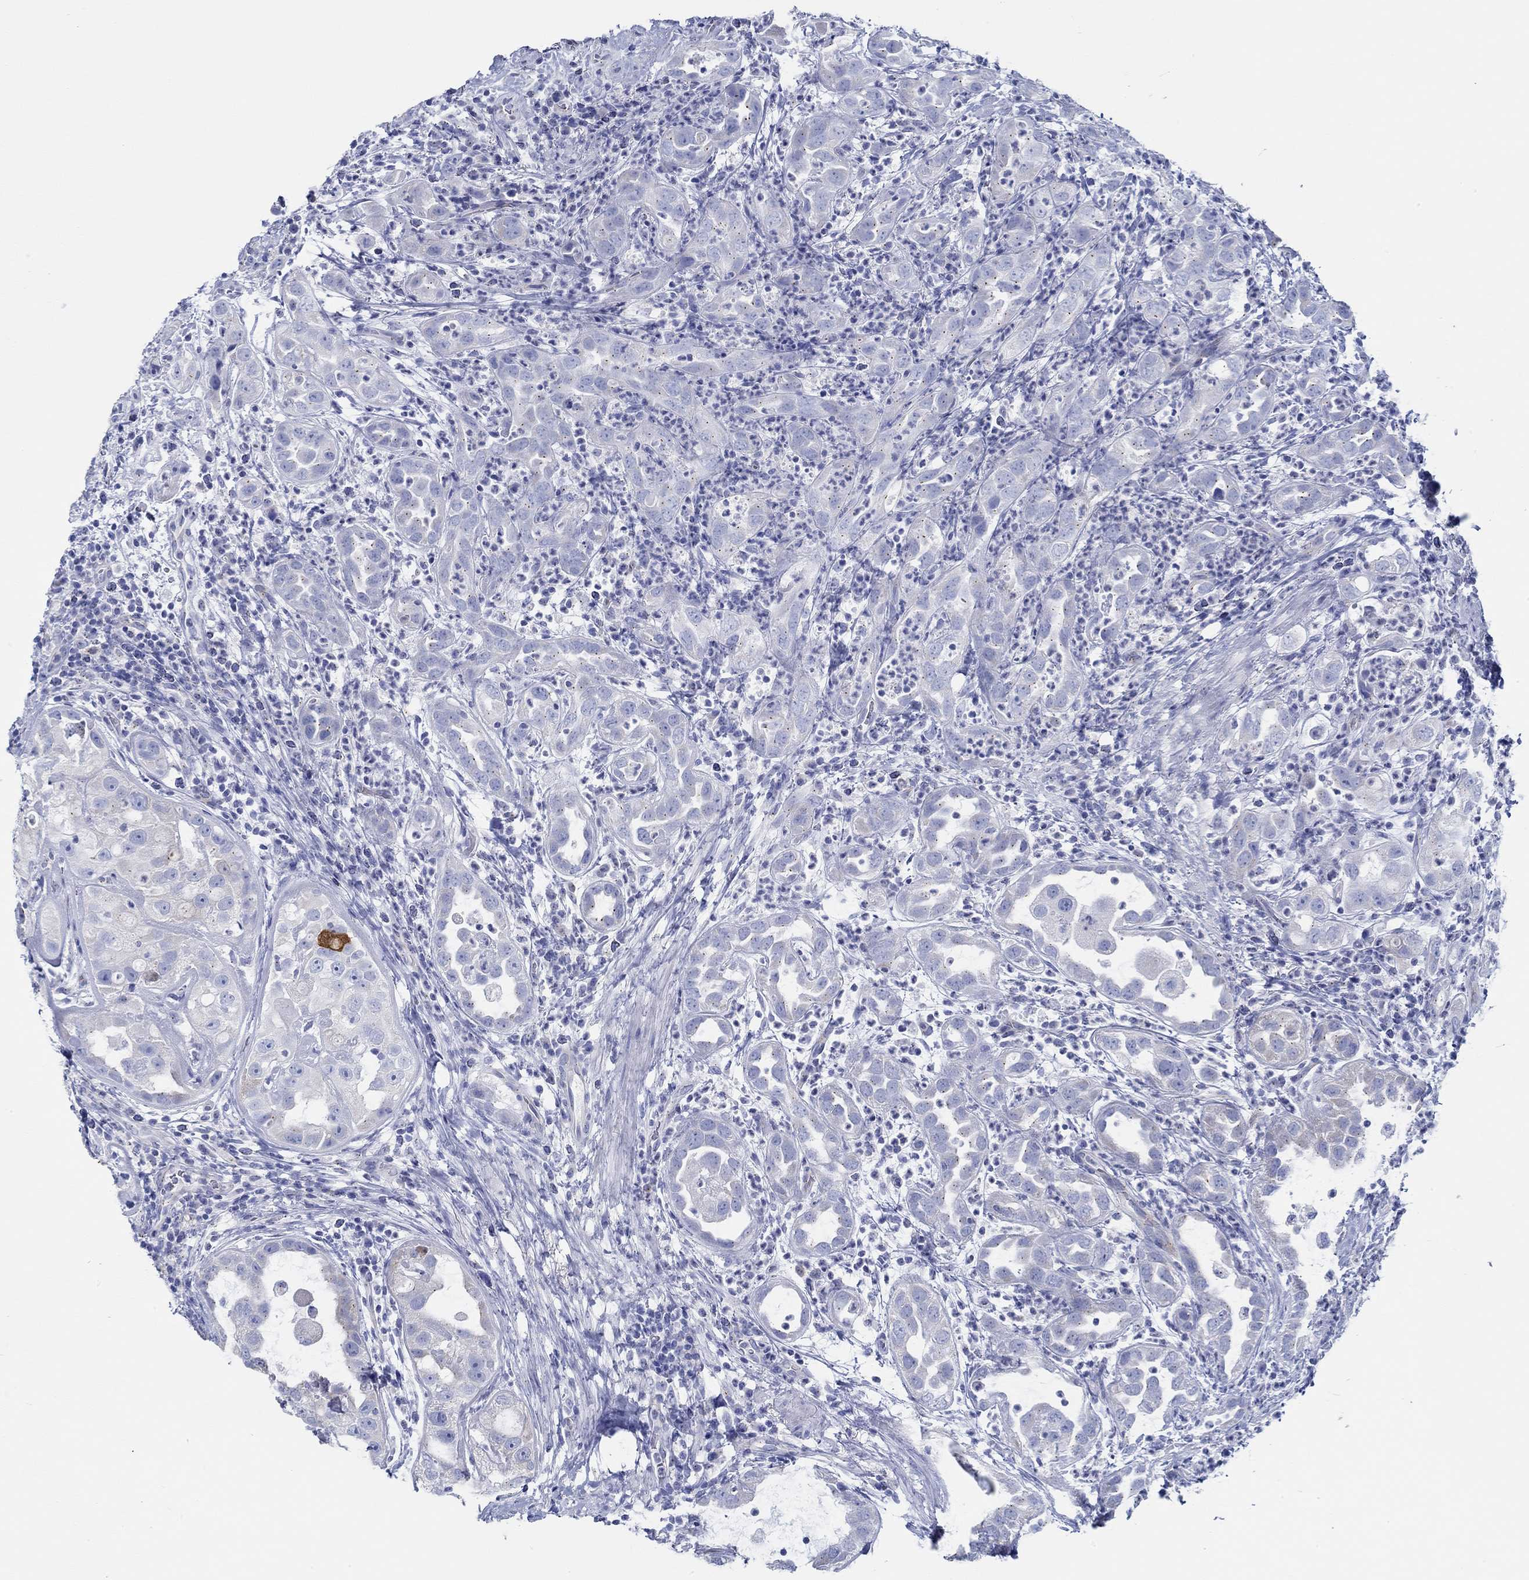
{"staining": {"intensity": "strong", "quantity": "<25%", "location": "cytoplasmic/membranous"}, "tissue": "urothelial cancer", "cell_type": "Tumor cells", "image_type": "cancer", "snomed": [{"axis": "morphology", "description": "Urothelial carcinoma, High grade"}, {"axis": "topography", "description": "Urinary bladder"}], "caption": "Brown immunohistochemical staining in human high-grade urothelial carcinoma shows strong cytoplasmic/membranous staining in about <25% of tumor cells.", "gene": "IGFBP6", "patient": {"sex": "female", "age": 41}}